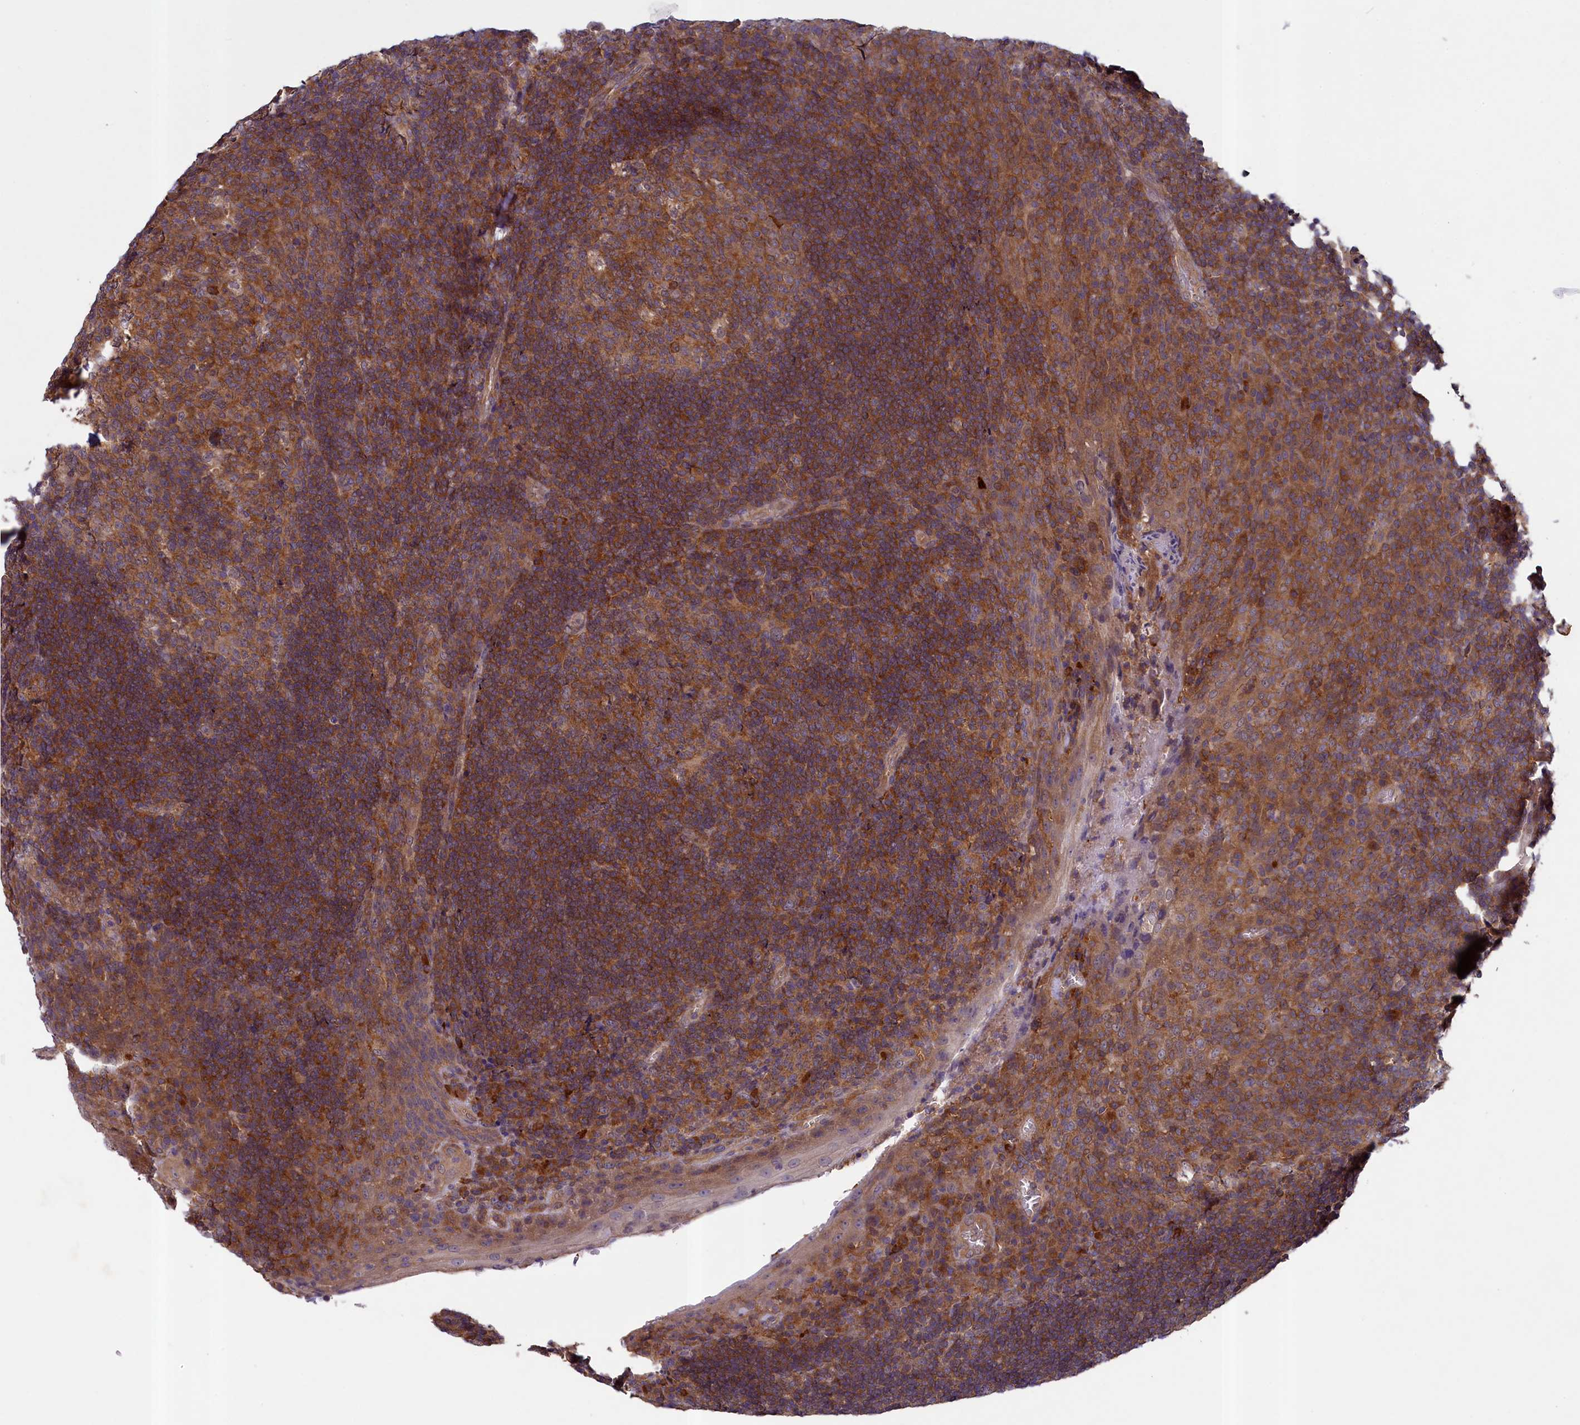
{"staining": {"intensity": "moderate", "quantity": ">75%", "location": "cytoplasmic/membranous"}, "tissue": "tonsil", "cell_type": "Germinal center cells", "image_type": "normal", "snomed": [{"axis": "morphology", "description": "Normal tissue, NOS"}, {"axis": "topography", "description": "Tonsil"}], "caption": "DAB immunohistochemical staining of unremarkable tonsil reveals moderate cytoplasmic/membranous protein expression in about >75% of germinal center cells. The staining was performed using DAB (3,3'-diaminobenzidine) to visualize the protein expression in brown, while the nuclei were stained in blue with hematoxylin (Magnification: 20x).", "gene": "NUBP1", "patient": {"sex": "male", "age": 17}}